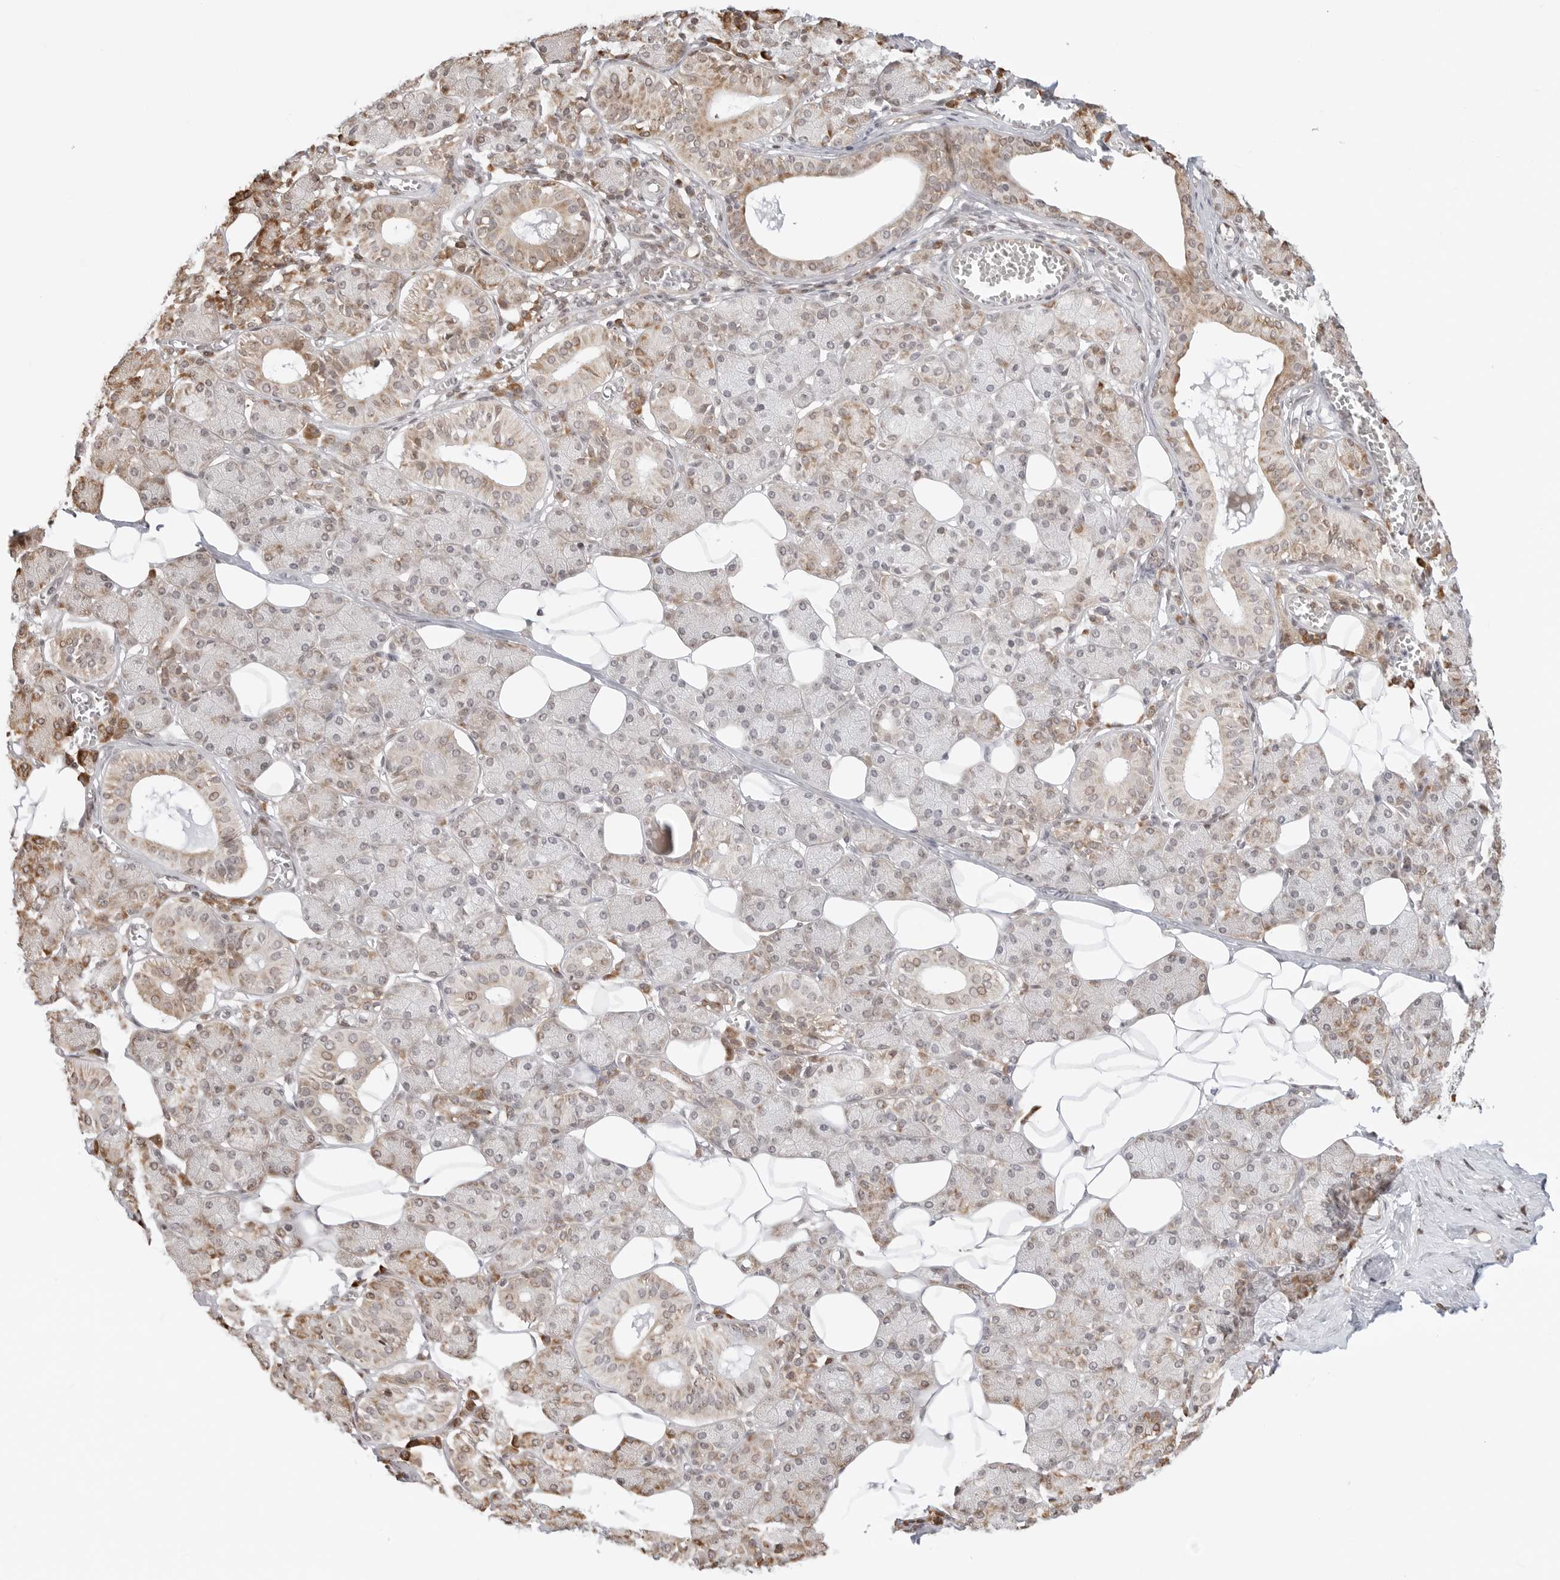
{"staining": {"intensity": "moderate", "quantity": "25%-75%", "location": "cytoplasmic/membranous"}, "tissue": "salivary gland", "cell_type": "Glandular cells", "image_type": "normal", "snomed": [{"axis": "morphology", "description": "Normal tissue, NOS"}, {"axis": "topography", "description": "Salivary gland"}], "caption": "A micrograph showing moderate cytoplasmic/membranous positivity in approximately 25%-75% of glandular cells in benign salivary gland, as visualized by brown immunohistochemical staining.", "gene": "FKBP14", "patient": {"sex": "female", "age": 33}}